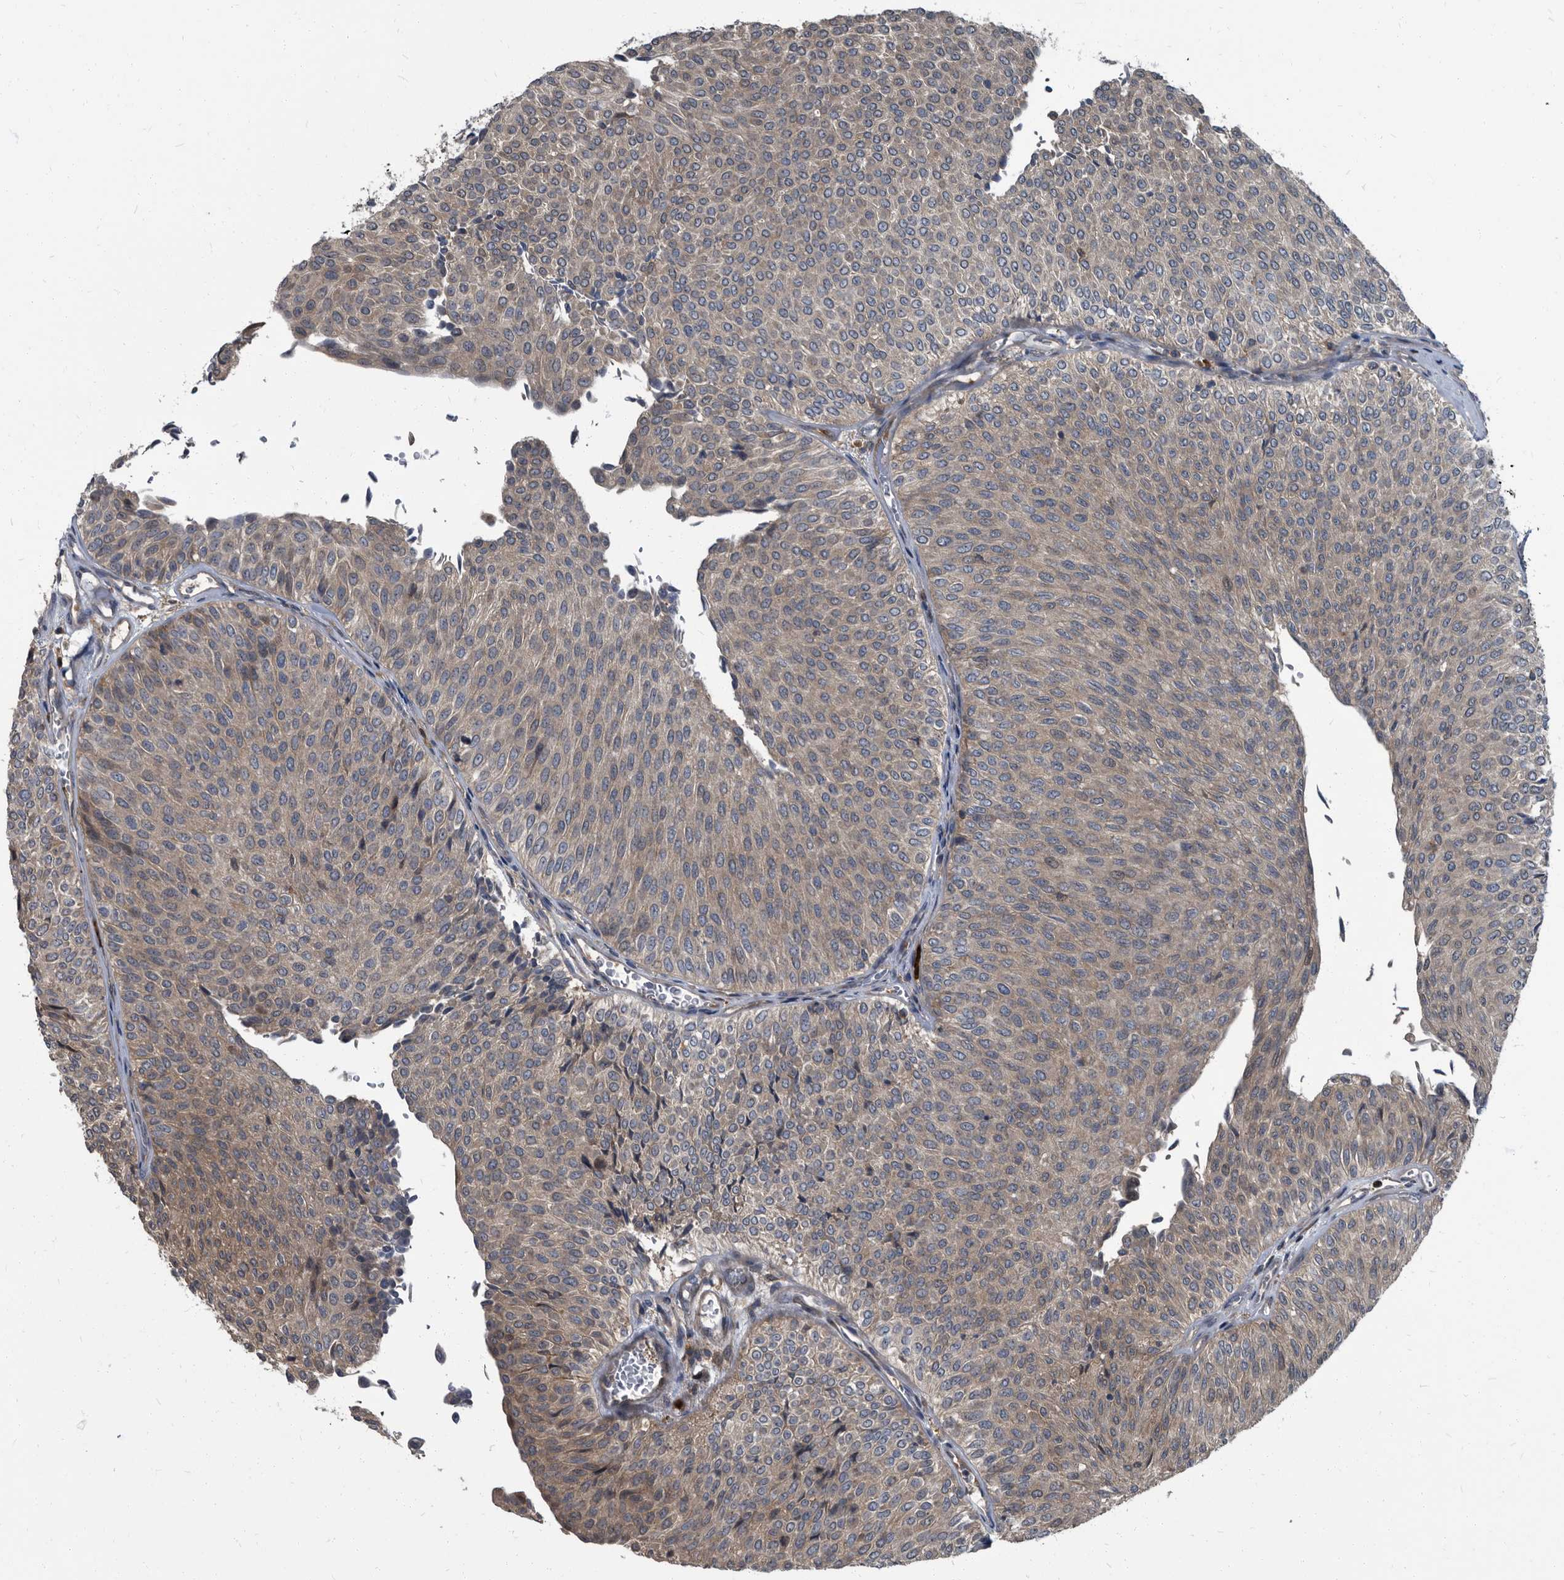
{"staining": {"intensity": "weak", "quantity": "25%-75%", "location": "cytoplasmic/membranous"}, "tissue": "urothelial cancer", "cell_type": "Tumor cells", "image_type": "cancer", "snomed": [{"axis": "morphology", "description": "Urothelial carcinoma, Low grade"}, {"axis": "topography", "description": "Urinary bladder"}], "caption": "This micrograph exhibits immunohistochemistry staining of human low-grade urothelial carcinoma, with low weak cytoplasmic/membranous positivity in approximately 25%-75% of tumor cells.", "gene": "CDV3", "patient": {"sex": "male", "age": 78}}